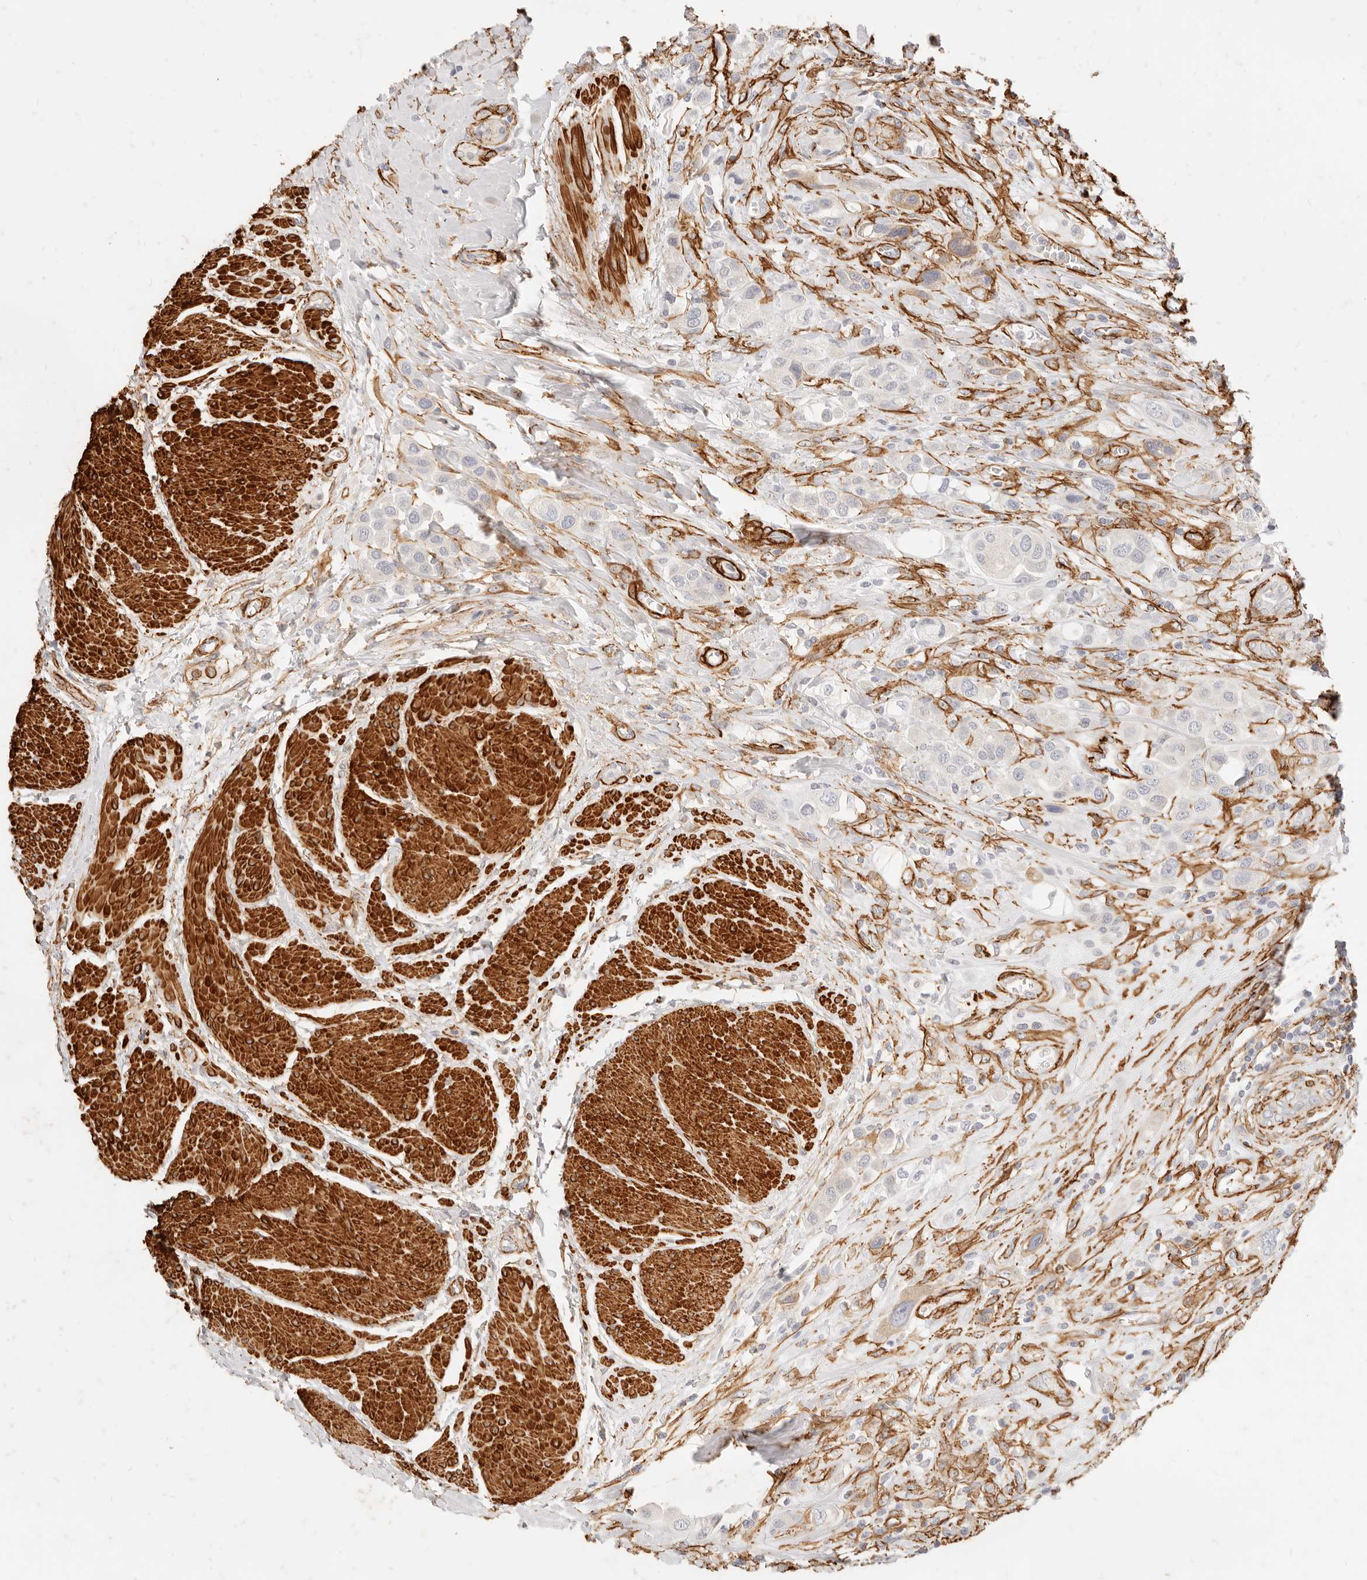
{"staining": {"intensity": "negative", "quantity": "none", "location": "none"}, "tissue": "urothelial cancer", "cell_type": "Tumor cells", "image_type": "cancer", "snomed": [{"axis": "morphology", "description": "Urothelial carcinoma, High grade"}, {"axis": "topography", "description": "Urinary bladder"}], "caption": "Photomicrograph shows no protein staining in tumor cells of urothelial cancer tissue.", "gene": "TMTC2", "patient": {"sex": "male", "age": 50}}